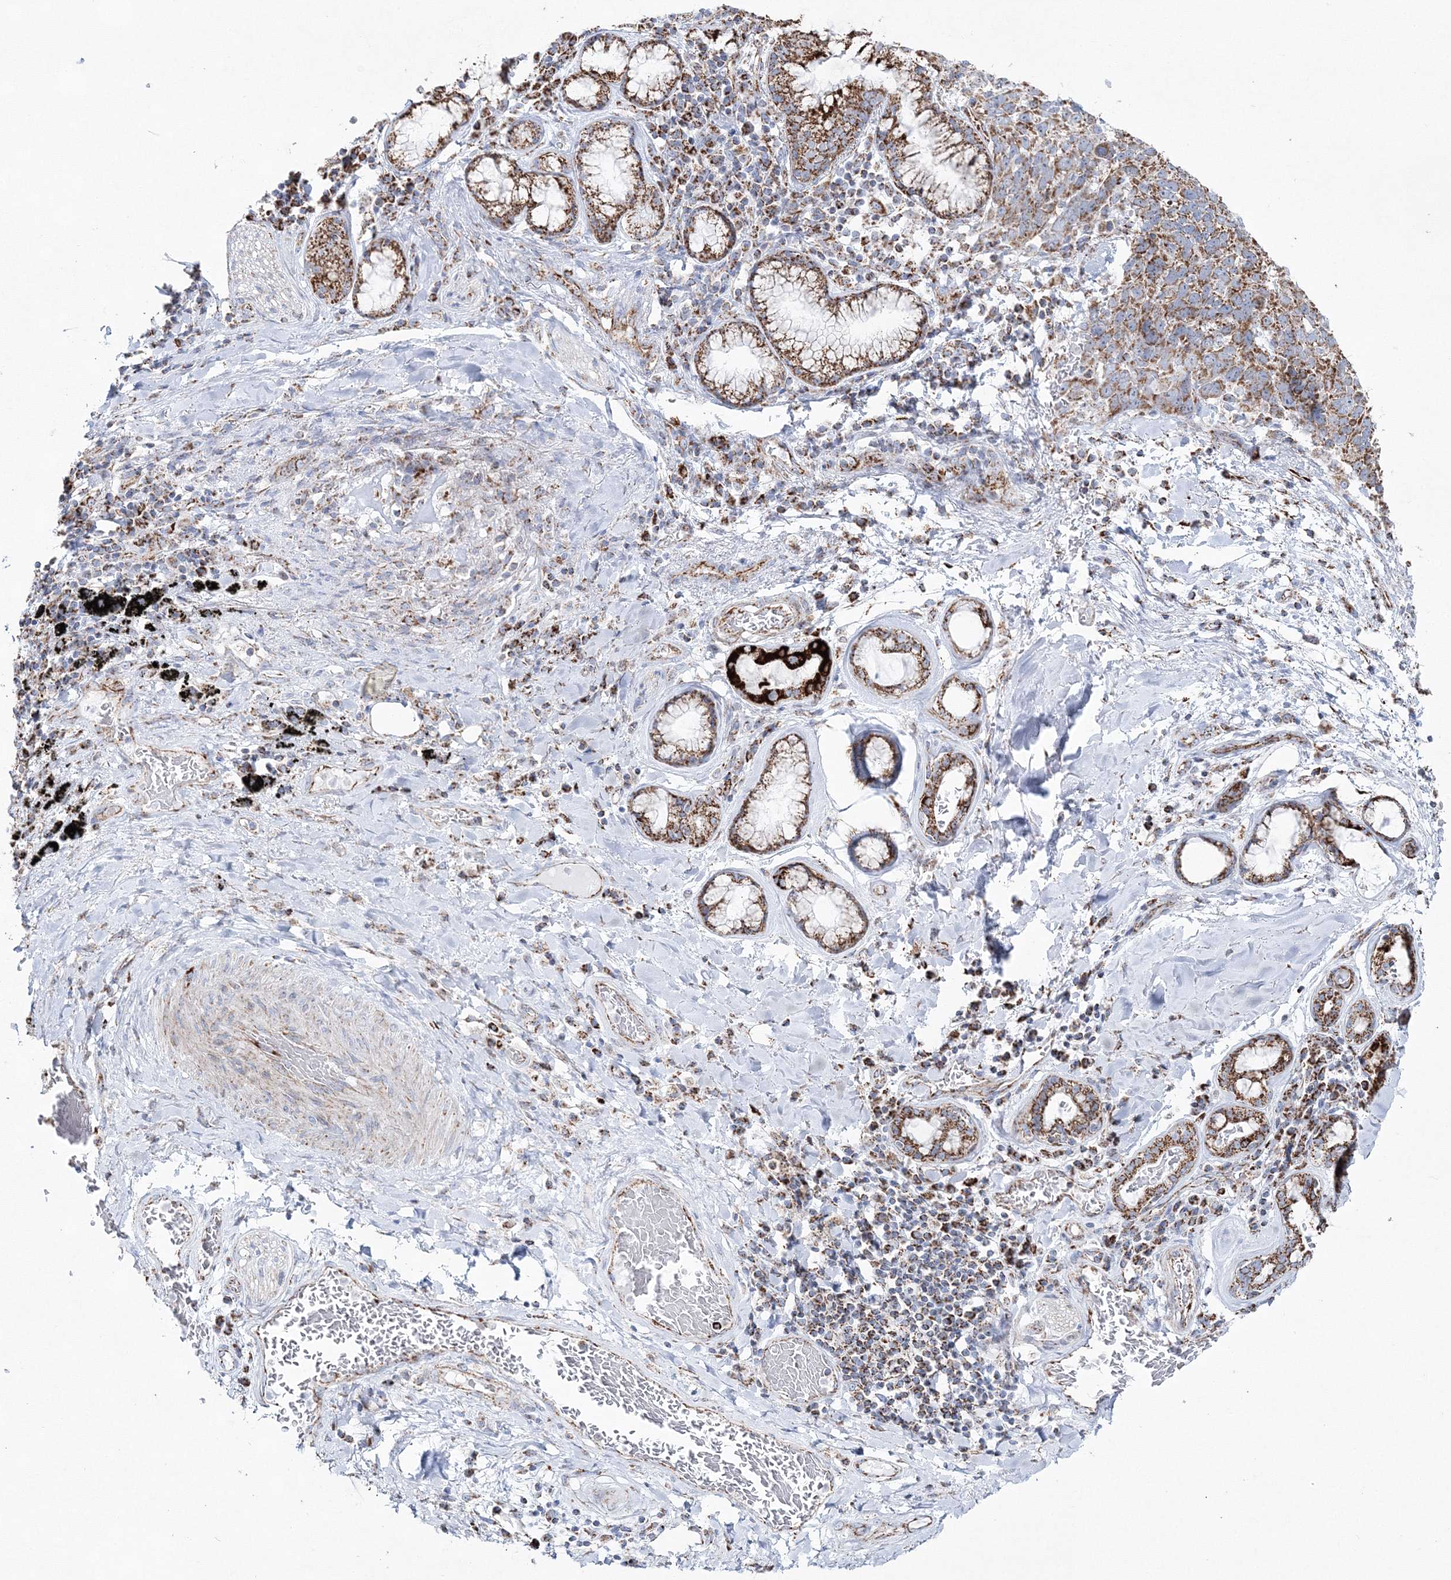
{"staining": {"intensity": "moderate", "quantity": ">75%", "location": "cytoplasmic/membranous"}, "tissue": "lung cancer", "cell_type": "Tumor cells", "image_type": "cancer", "snomed": [{"axis": "morphology", "description": "Squamous cell carcinoma, NOS"}, {"axis": "topography", "description": "Lung"}], "caption": "A brown stain labels moderate cytoplasmic/membranous staining of a protein in human lung cancer tumor cells.", "gene": "HIBCH", "patient": {"sex": "male", "age": 66}}